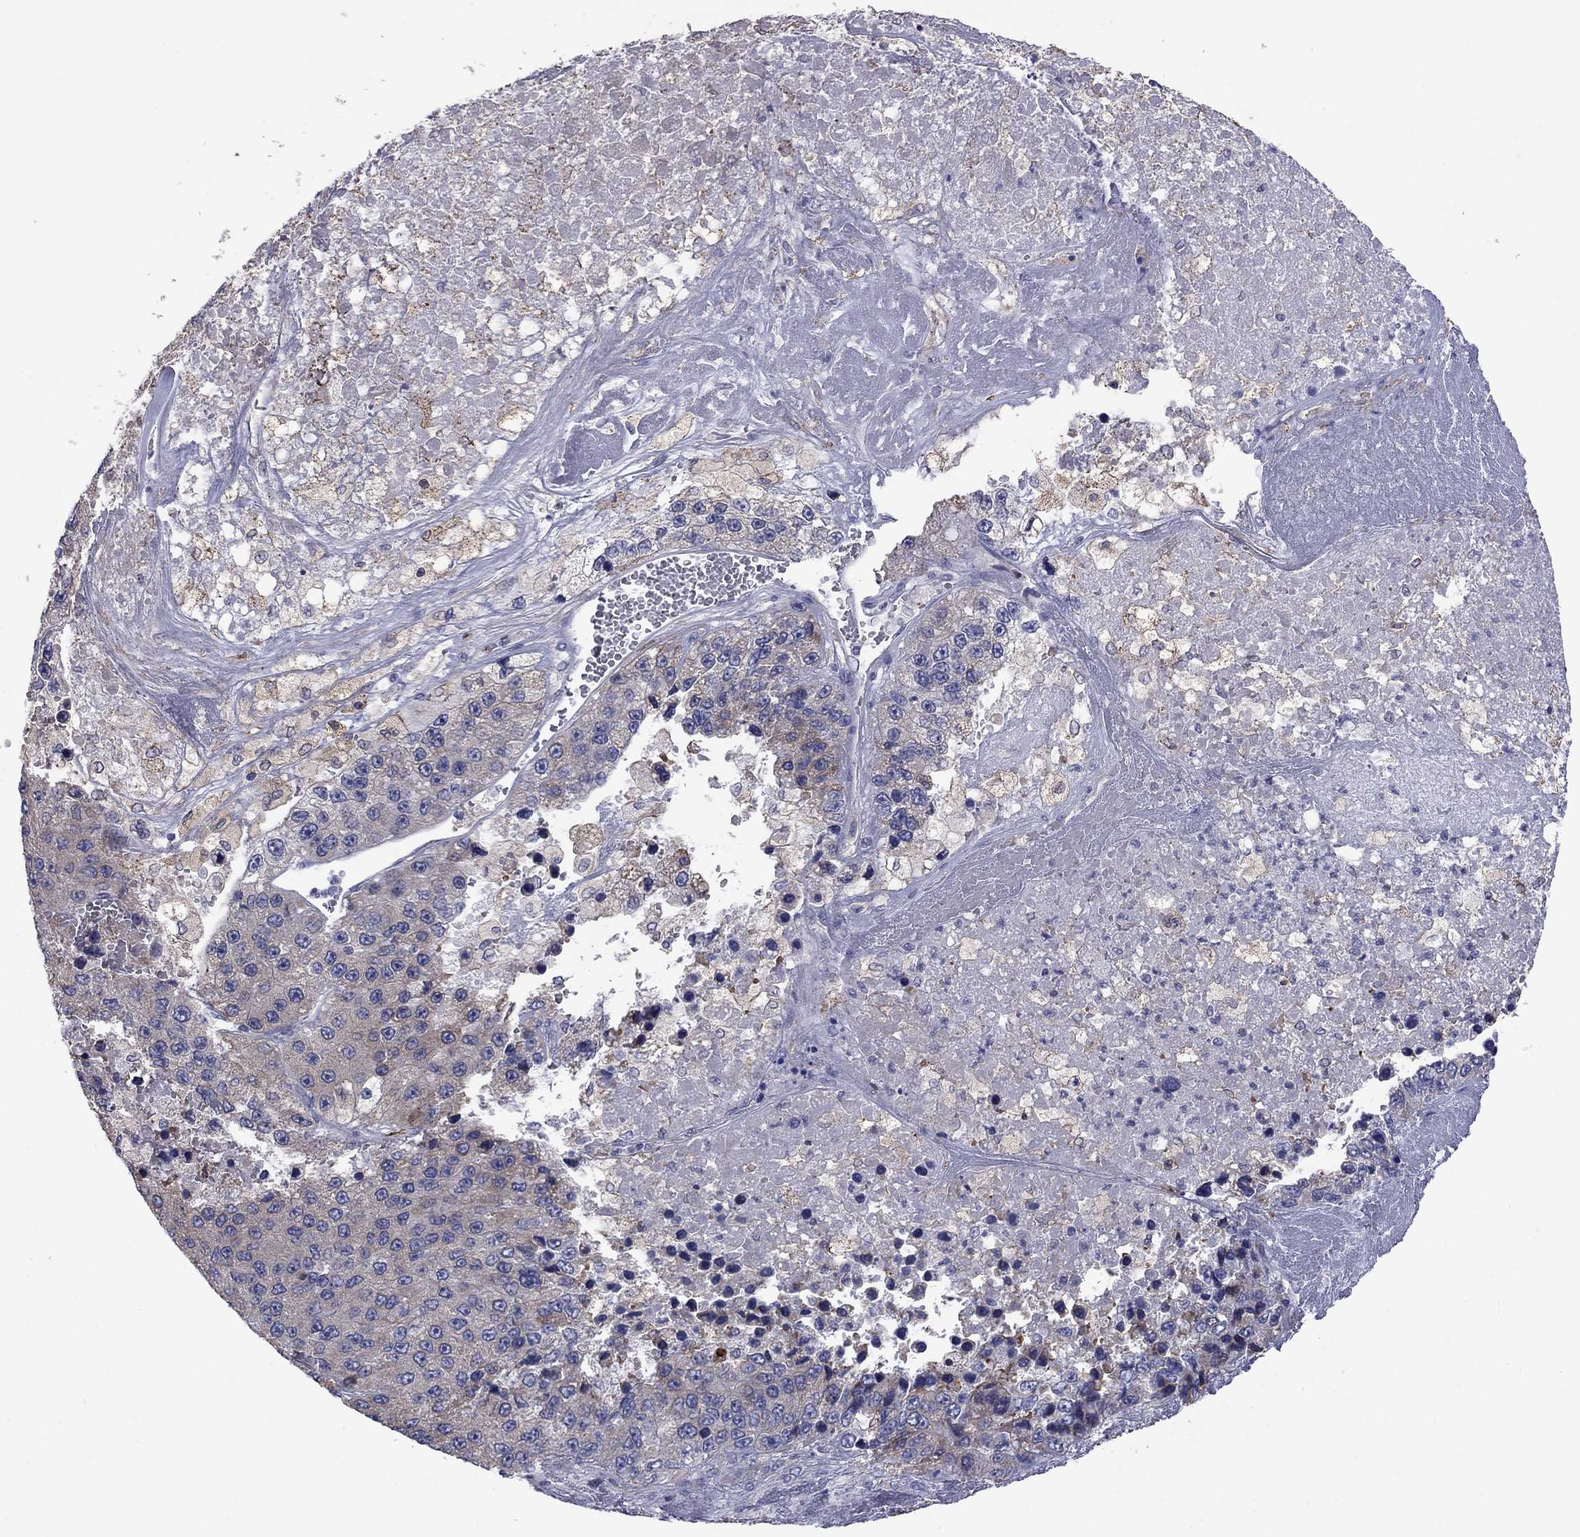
{"staining": {"intensity": "moderate", "quantity": "<25%", "location": "cytoplasmic/membranous"}, "tissue": "liver cancer", "cell_type": "Tumor cells", "image_type": "cancer", "snomed": [{"axis": "morphology", "description": "Carcinoma, Hepatocellular, NOS"}, {"axis": "topography", "description": "Liver"}], "caption": "Immunohistochemical staining of hepatocellular carcinoma (liver) displays low levels of moderate cytoplasmic/membranous staining in about <25% of tumor cells.", "gene": "TMPRSS11A", "patient": {"sex": "female", "age": 73}}